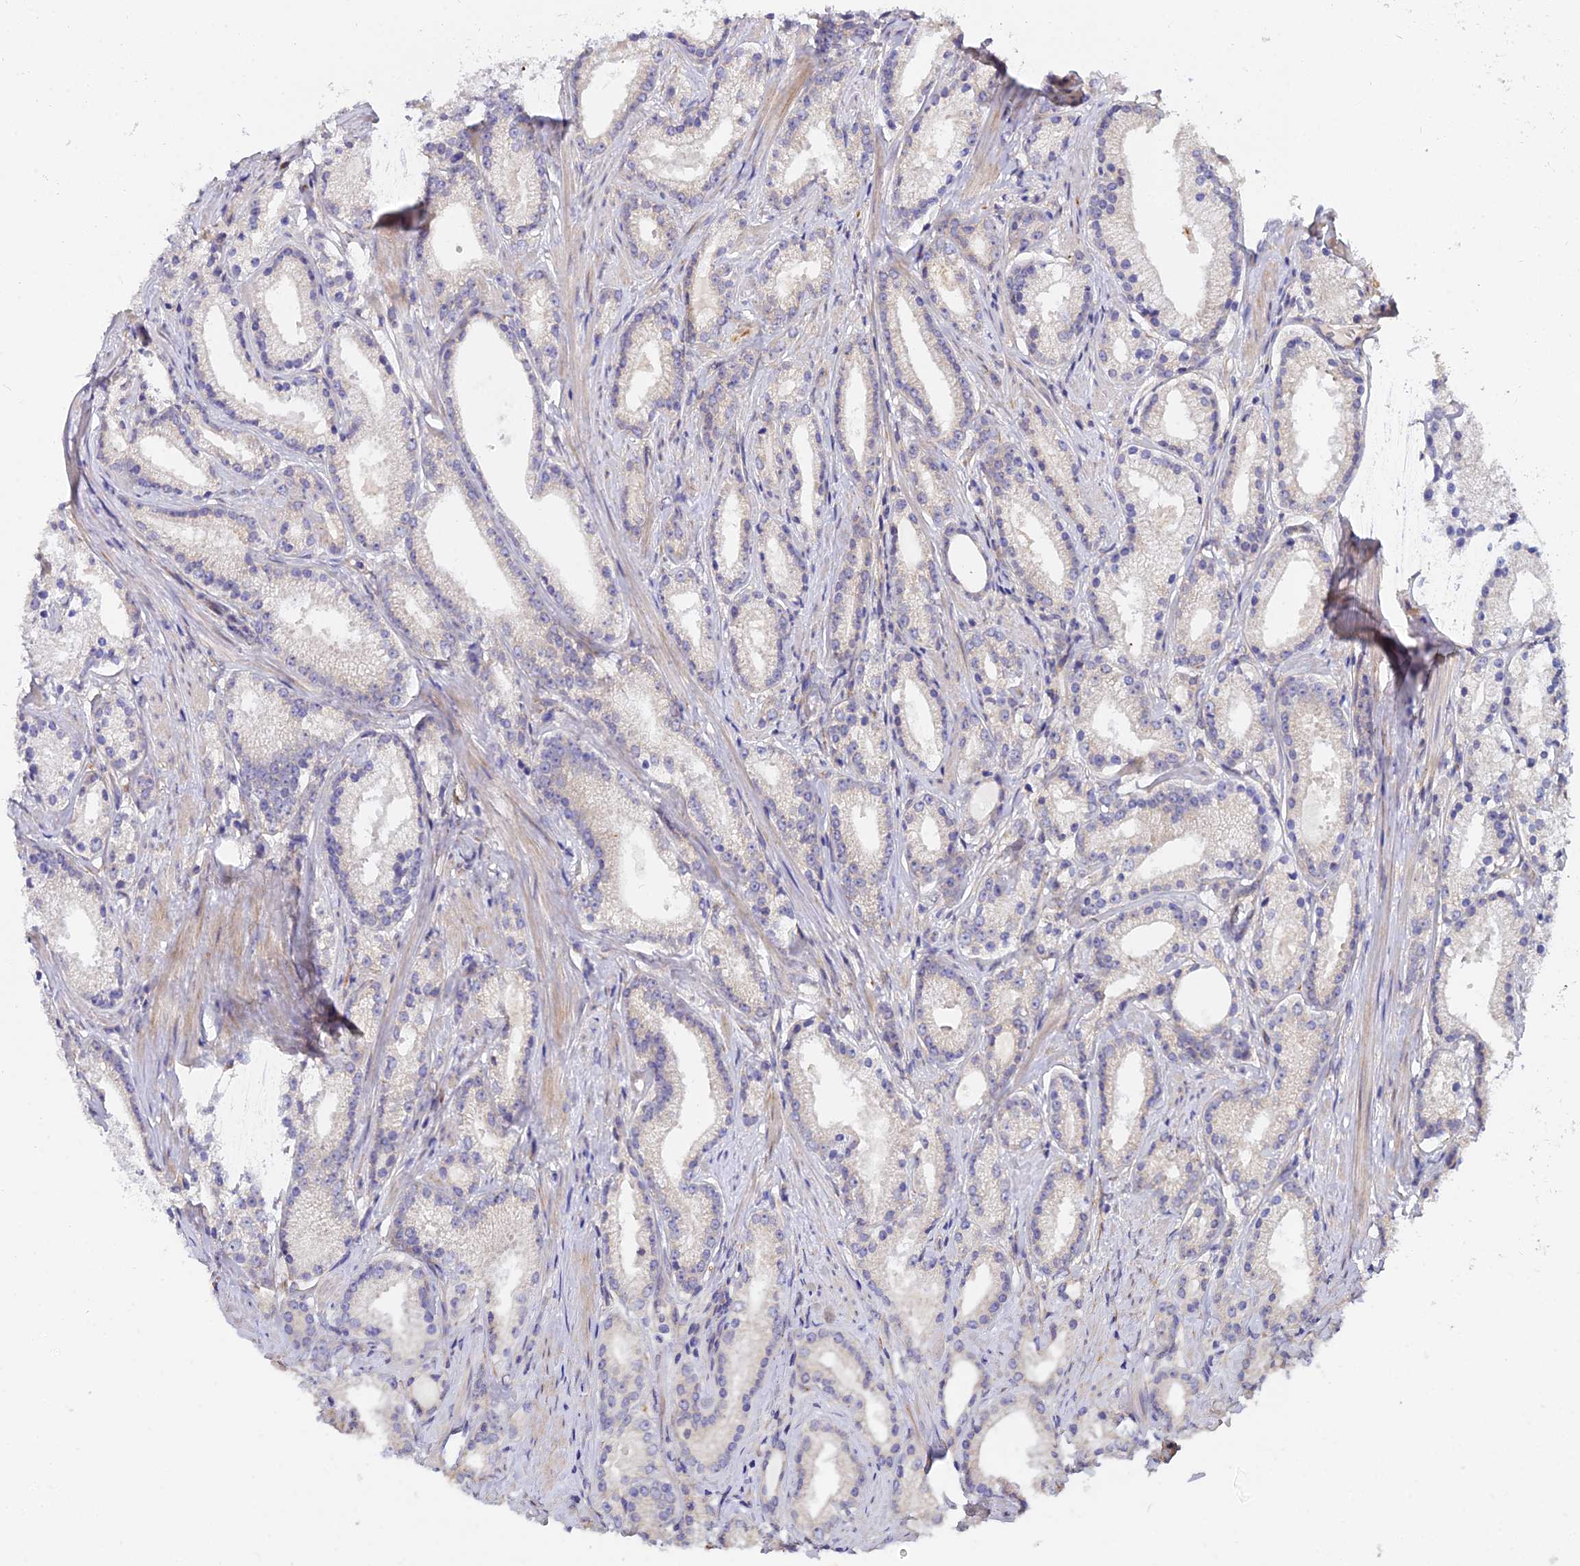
{"staining": {"intensity": "negative", "quantity": "none", "location": "none"}, "tissue": "prostate cancer", "cell_type": "Tumor cells", "image_type": "cancer", "snomed": [{"axis": "morphology", "description": "Adenocarcinoma, Low grade"}, {"axis": "topography", "description": "Prostate"}], "caption": "Immunohistochemistry micrograph of human prostate cancer (adenocarcinoma (low-grade)) stained for a protein (brown), which displays no staining in tumor cells.", "gene": "ARL8B", "patient": {"sex": "male", "age": 57}}